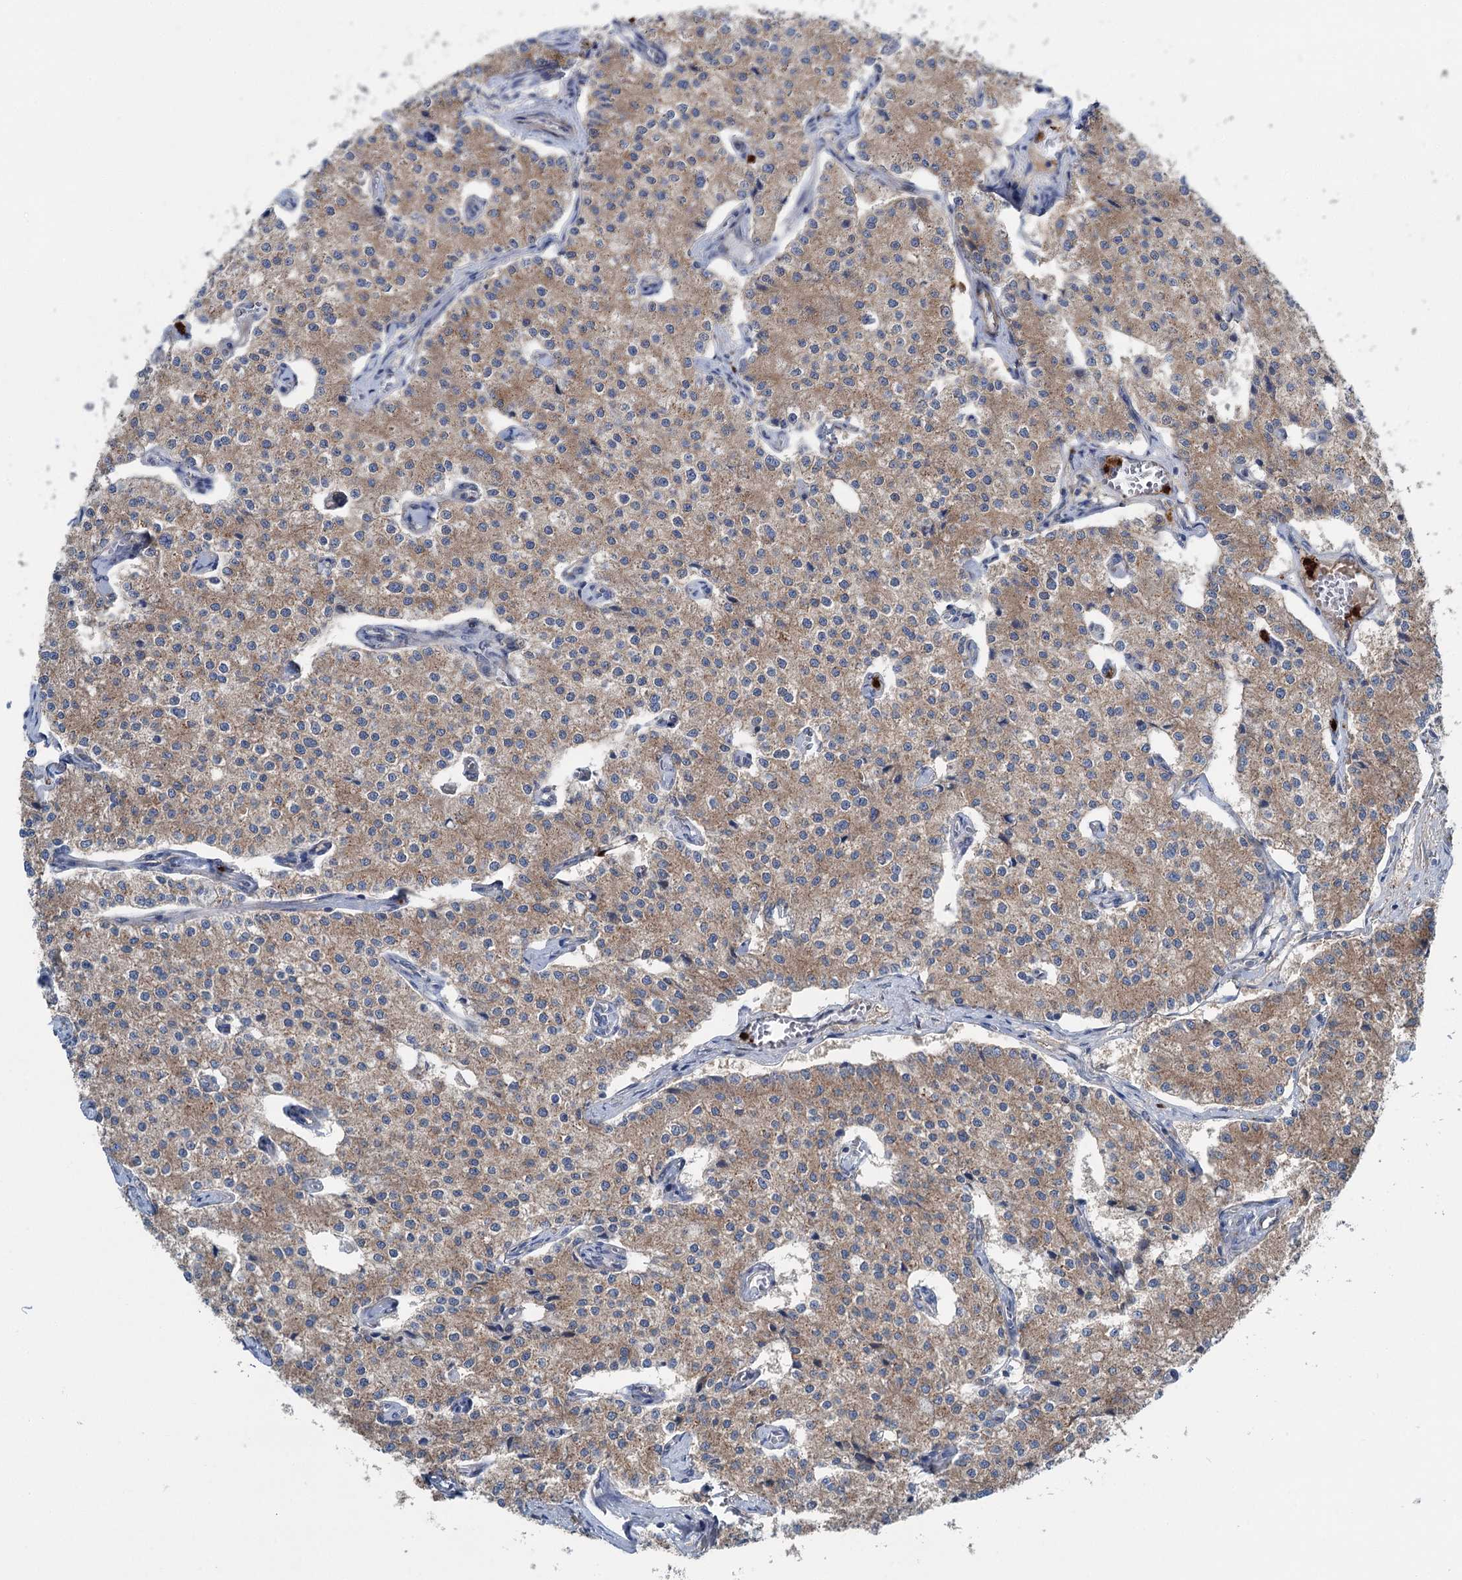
{"staining": {"intensity": "moderate", "quantity": ">75%", "location": "cytoplasmic/membranous"}, "tissue": "carcinoid", "cell_type": "Tumor cells", "image_type": "cancer", "snomed": [{"axis": "morphology", "description": "Carcinoid, malignant, NOS"}, {"axis": "topography", "description": "Colon"}], "caption": "Human carcinoid stained with a brown dye demonstrates moderate cytoplasmic/membranous positive positivity in about >75% of tumor cells.", "gene": "CALCOCO1", "patient": {"sex": "female", "age": 52}}